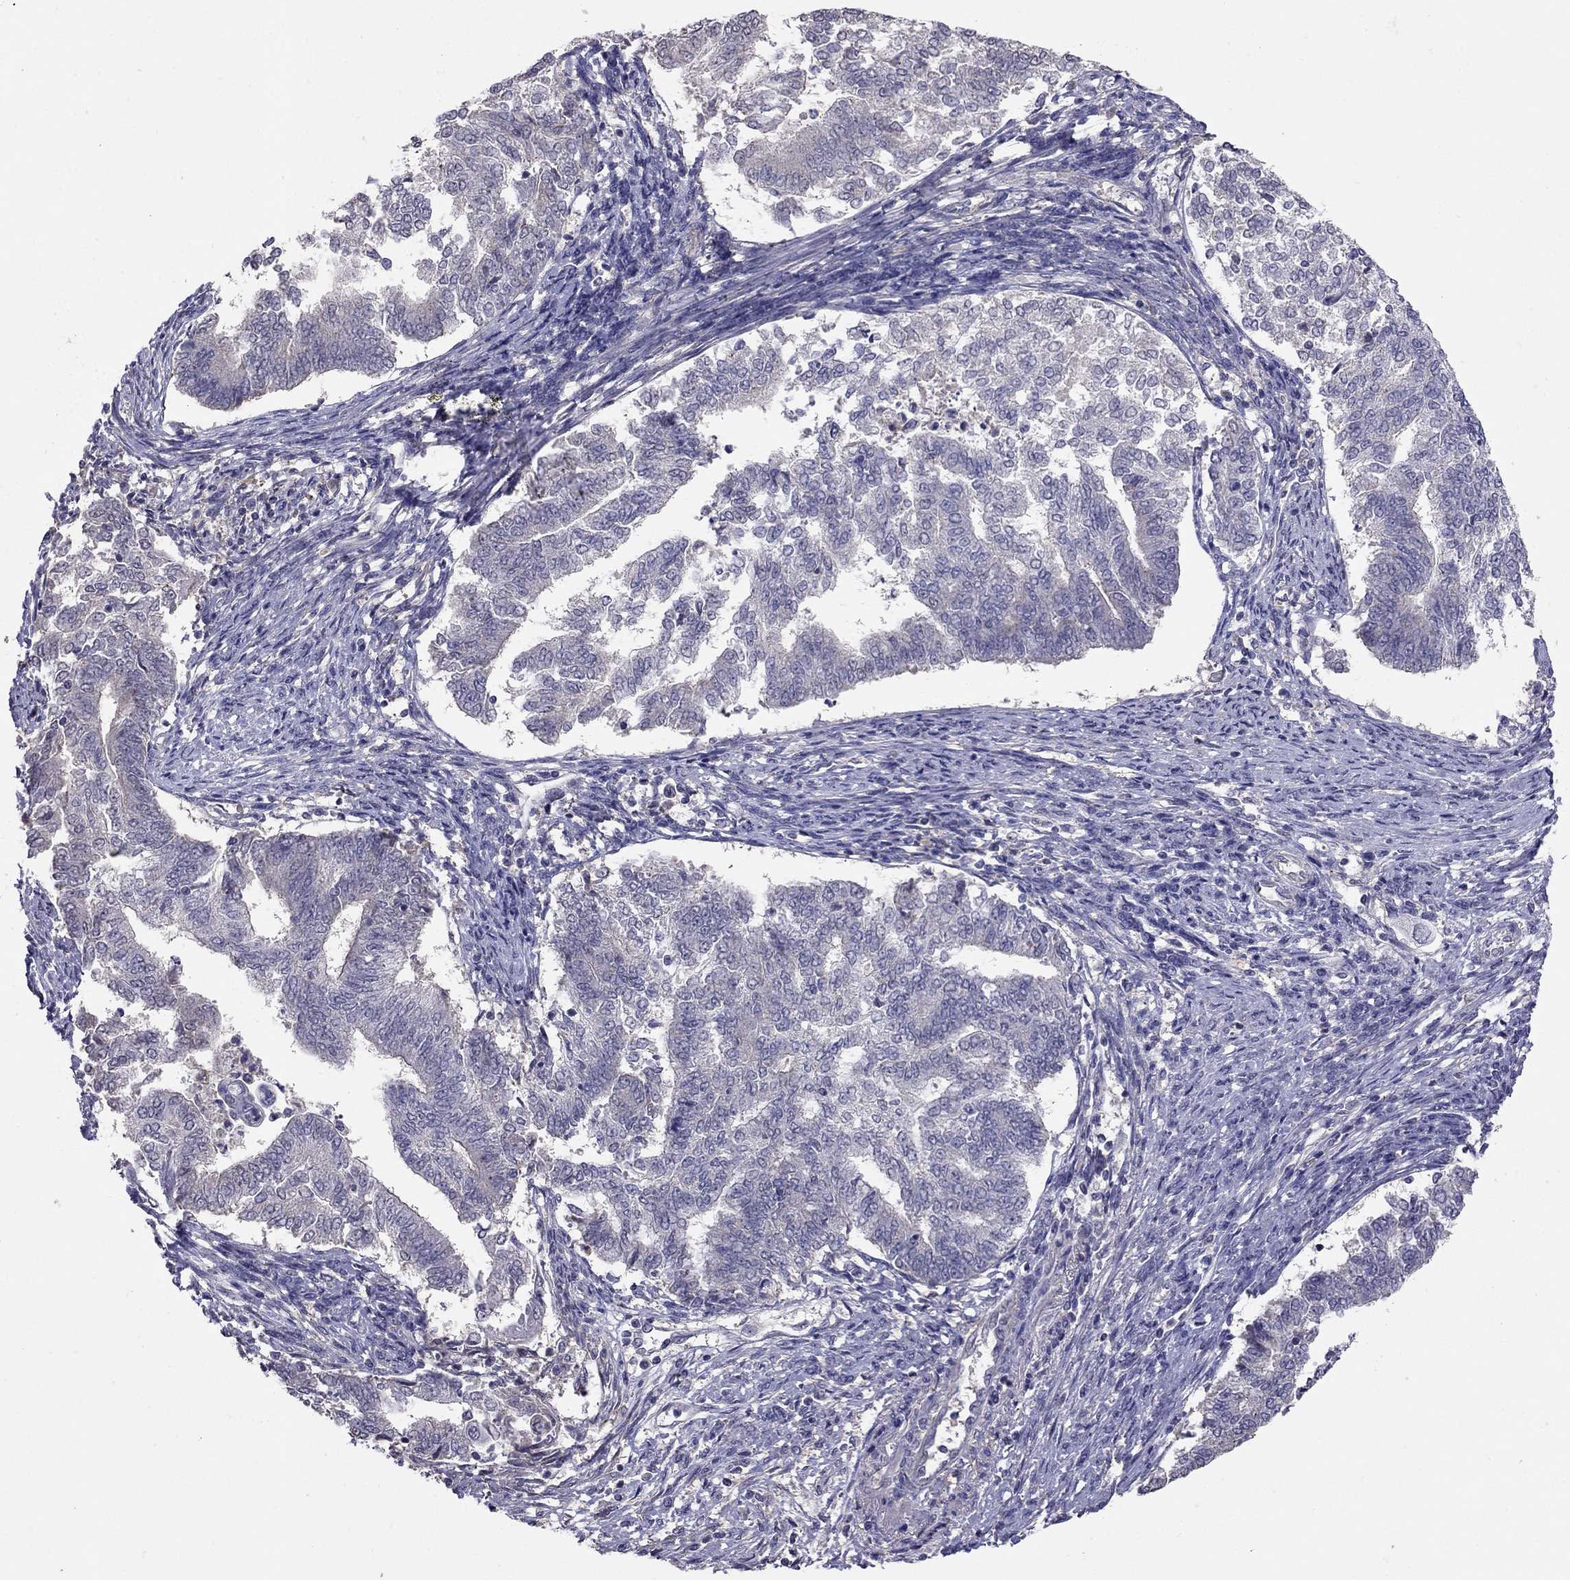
{"staining": {"intensity": "negative", "quantity": "none", "location": "none"}, "tissue": "endometrial cancer", "cell_type": "Tumor cells", "image_type": "cancer", "snomed": [{"axis": "morphology", "description": "Adenocarcinoma, NOS"}, {"axis": "topography", "description": "Endometrium"}], "caption": "The histopathology image exhibits no significant positivity in tumor cells of endometrial cancer.", "gene": "RTP5", "patient": {"sex": "female", "age": 65}}